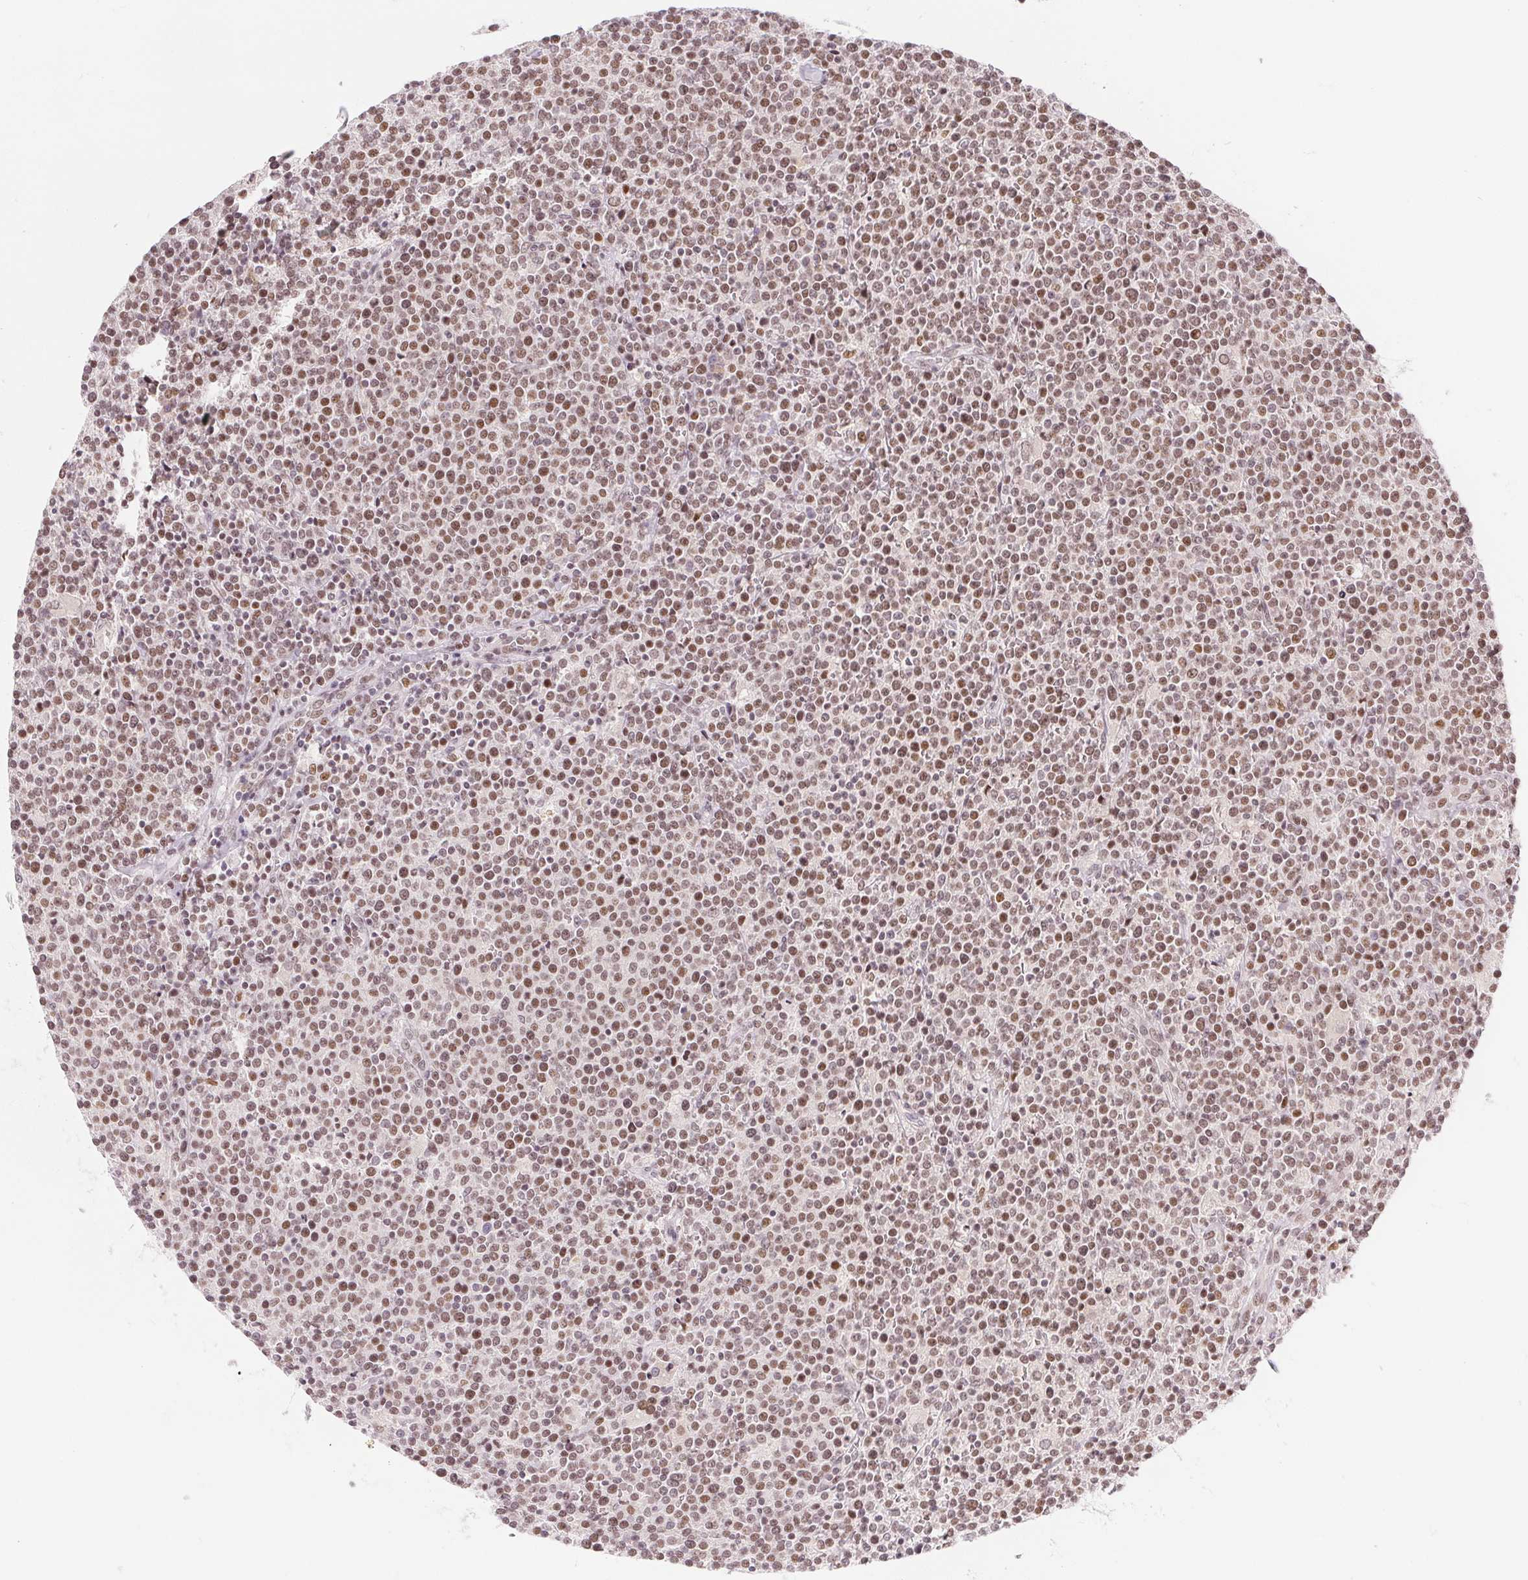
{"staining": {"intensity": "moderate", "quantity": ">75%", "location": "nuclear"}, "tissue": "lymphoma", "cell_type": "Tumor cells", "image_type": "cancer", "snomed": [{"axis": "morphology", "description": "Malignant lymphoma, non-Hodgkin's type, High grade"}, {"axis": "topography", "description": "Lymph node"}], "caption": "Immunohistochemistry (IHC) (DAB) staining of human lymphoma demonstrates moderate nuclear protein staining in approximately >75% of tumor cells. The staining was performed using DAB, with brown indicating positive protein expression. Nuclei are stained blue with hematoxylin.", "gene": "DEK", "patient": {"sex": "male", "age": 61}}